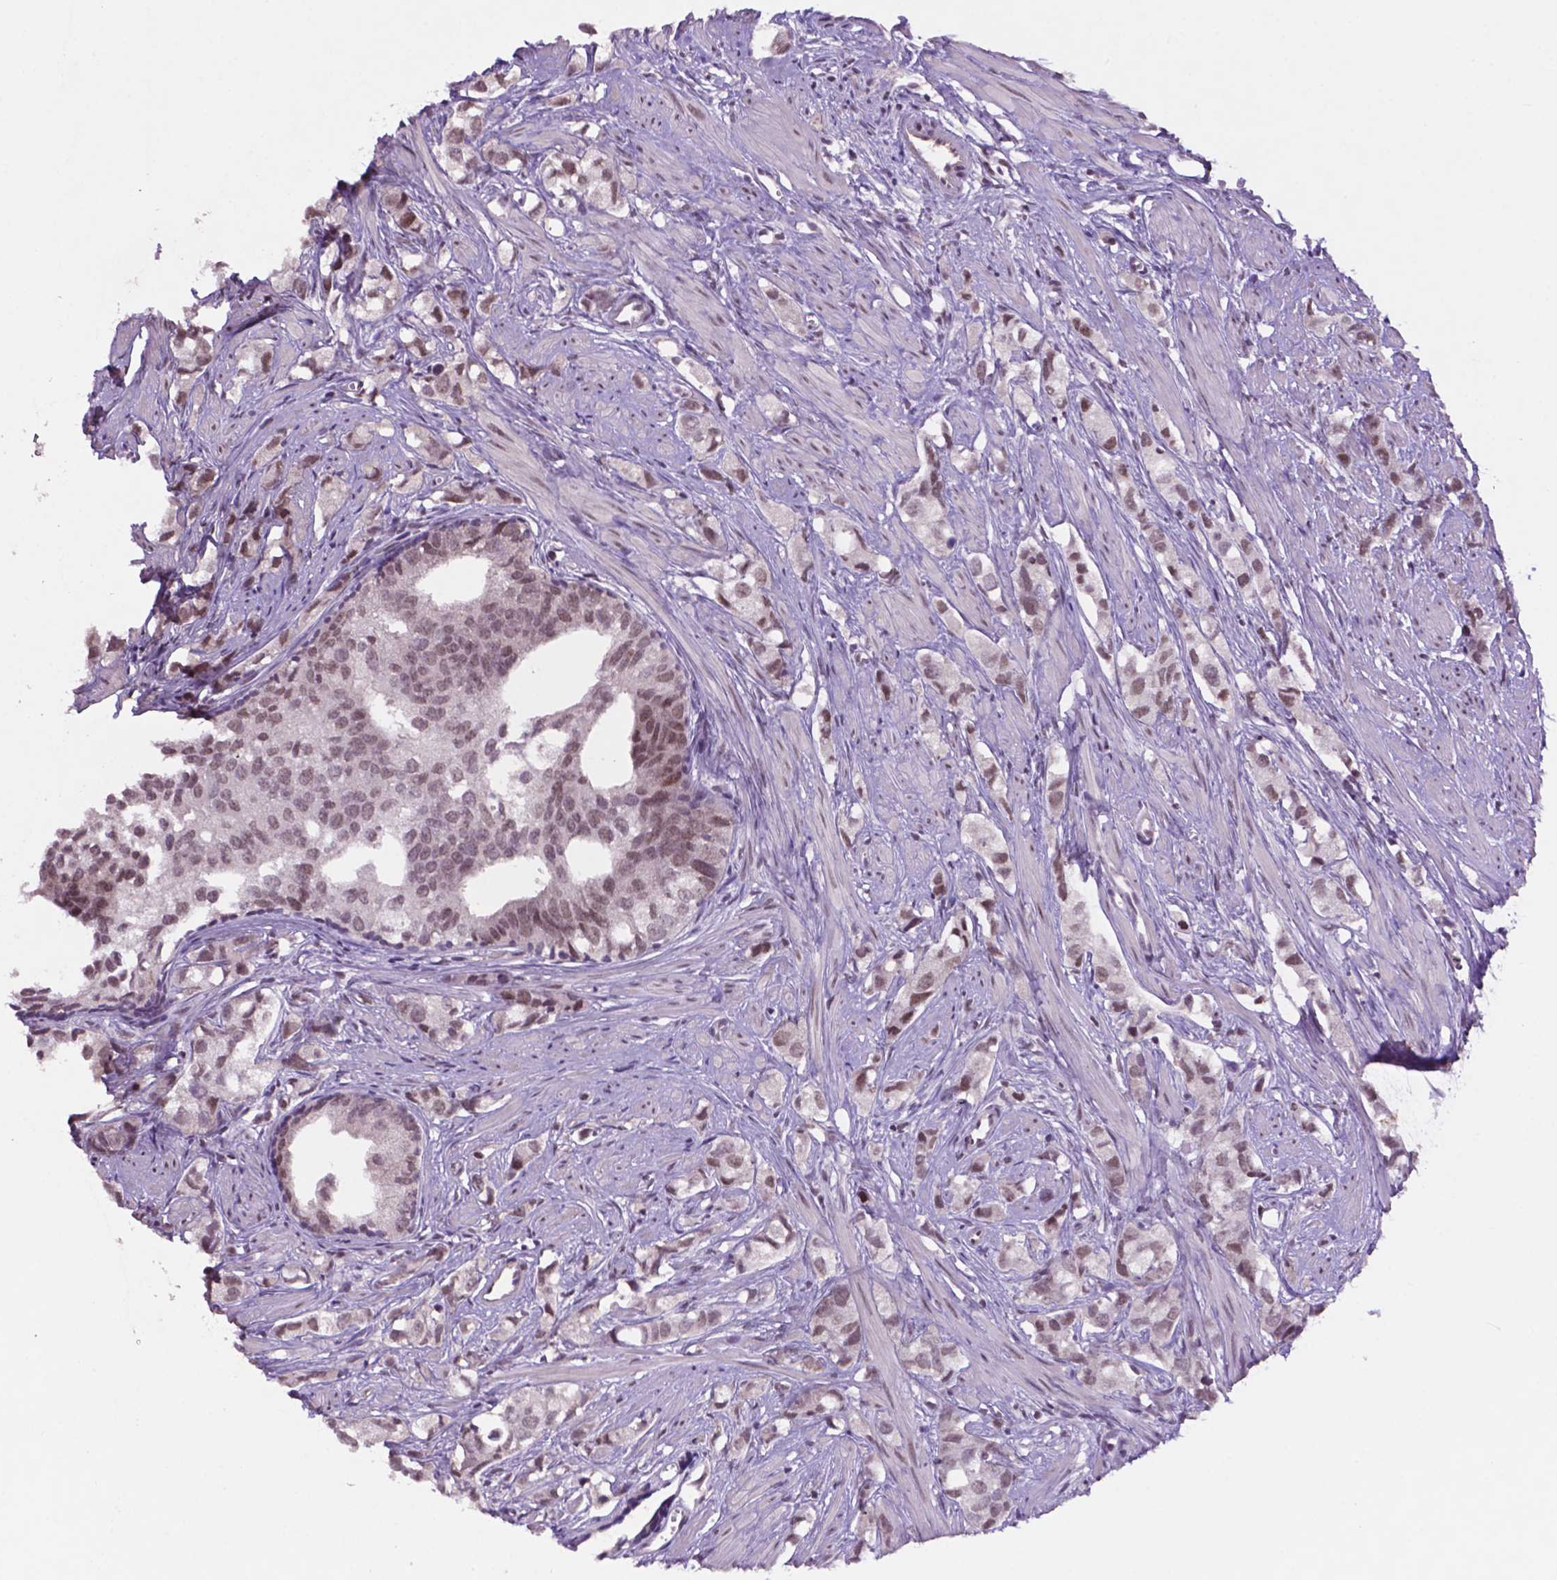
{"staining": {"intensity": "moderate", "quantity": ">75%", "location": "nuclear"}, "tissue": "prostate cancer", "cell_type": "Tumor cells", "image_type": "cancer", "snomed": [{"axis": "morphology", "description": "Adenocarcinoma, High grade"}, {"axis": "topography", "description": "Prostate"}], "caption": "IHC (DAB (3,3'-diaminobenzidine)) staining of prostate cancer (high-grade adenocarcinoma) displays moderate nuclear protein positivity in approximately >75% of tumor cells.", "gene": "NCOR1", "patient": {"sex": "male", "age": 58}}